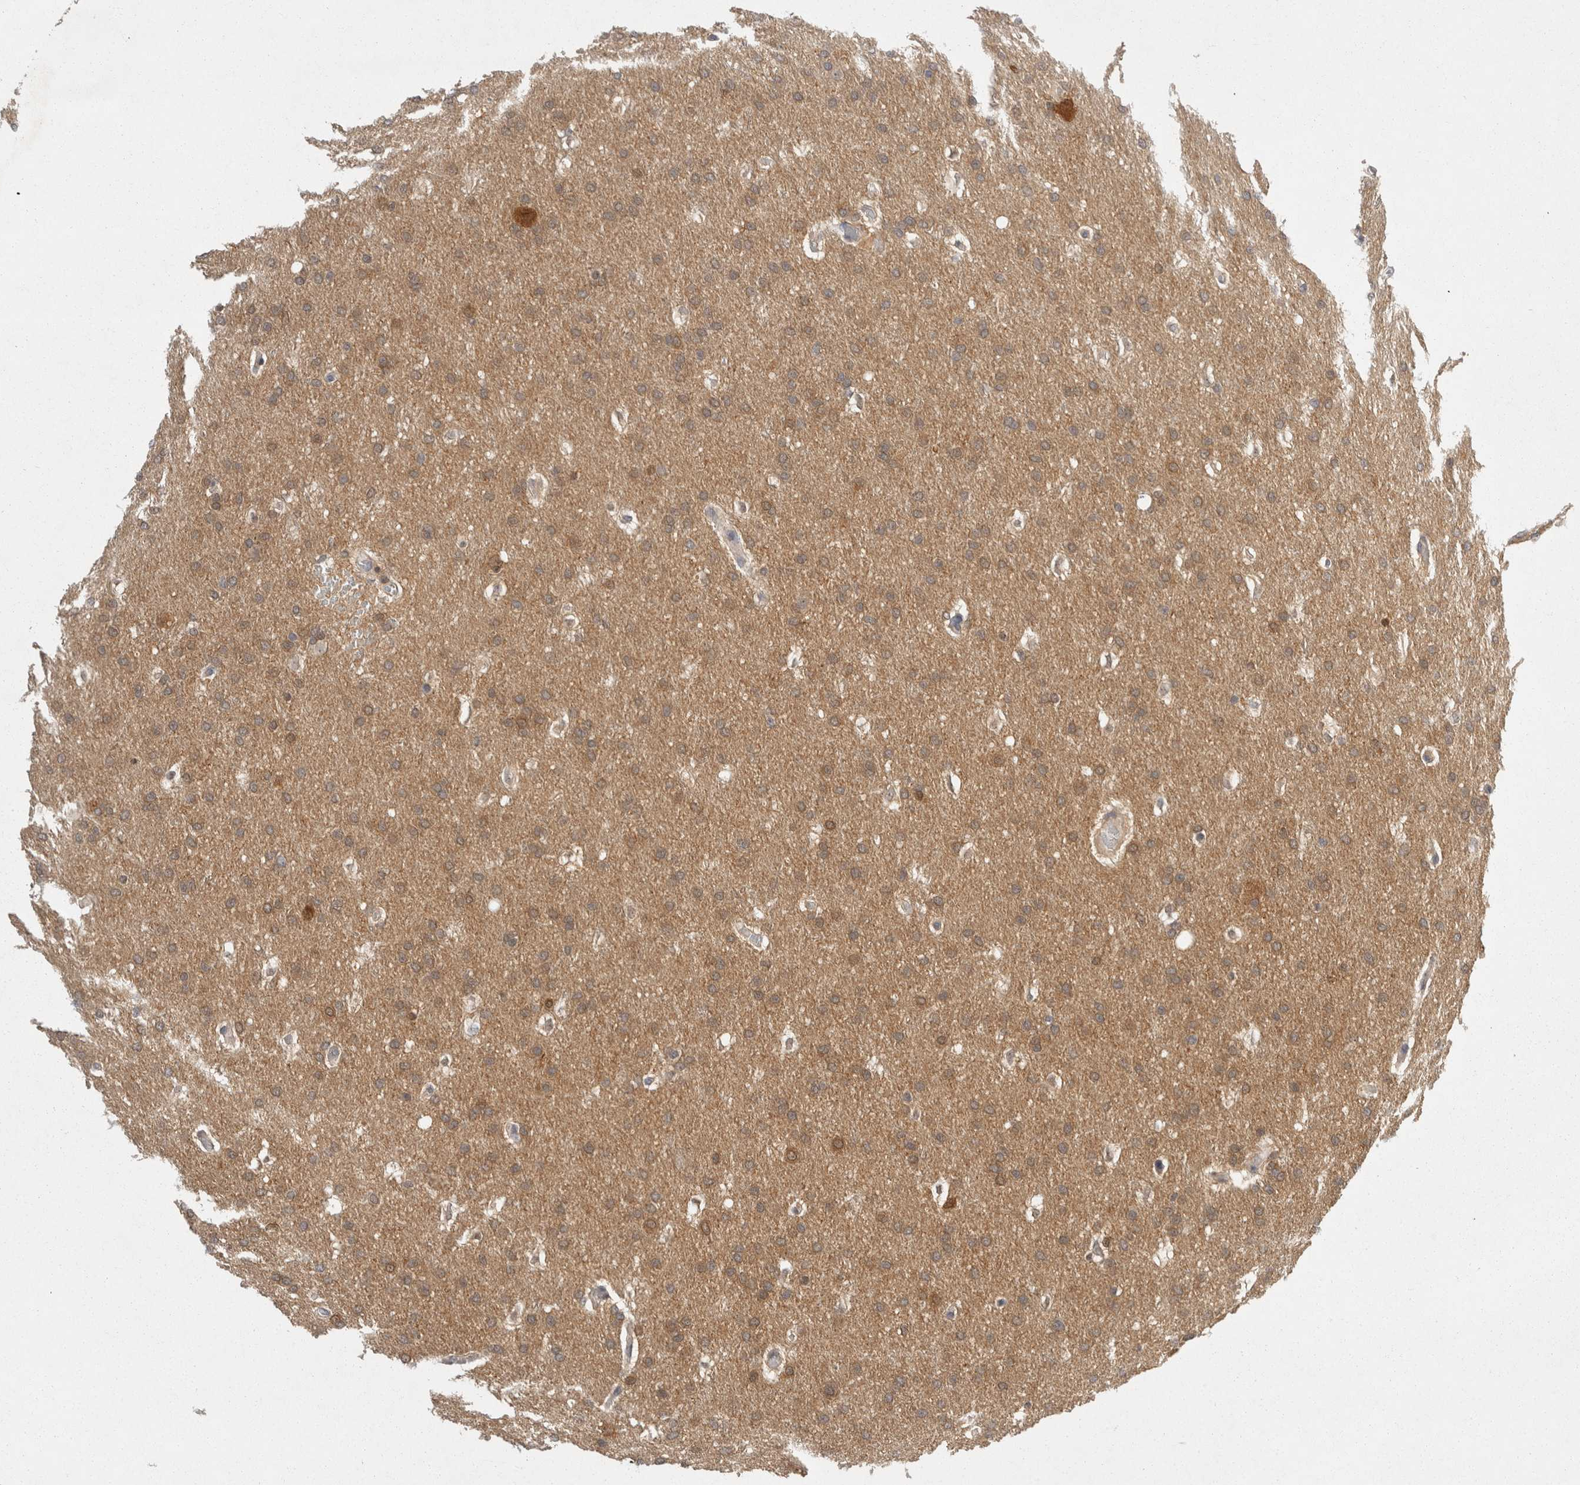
{"staining": {"intensity": "weak", "quantity": "<25%", "location": "cytoplasmic/membranous"}, "tissue": "glioma", "cell_type": "Tumor cells", "image_type": "cancer", "snomed": [{"axis": "morphology", "description": "Glioma, malignant, Low grade"}, {"axis": "topography", "description": "Brain"}], "caption": "Immunohistochemical staining of glioma demonstrates no significant positivity in tumor cells.", "gene": "ACAT2", "patient": {"sex": "female", "age": 37}}